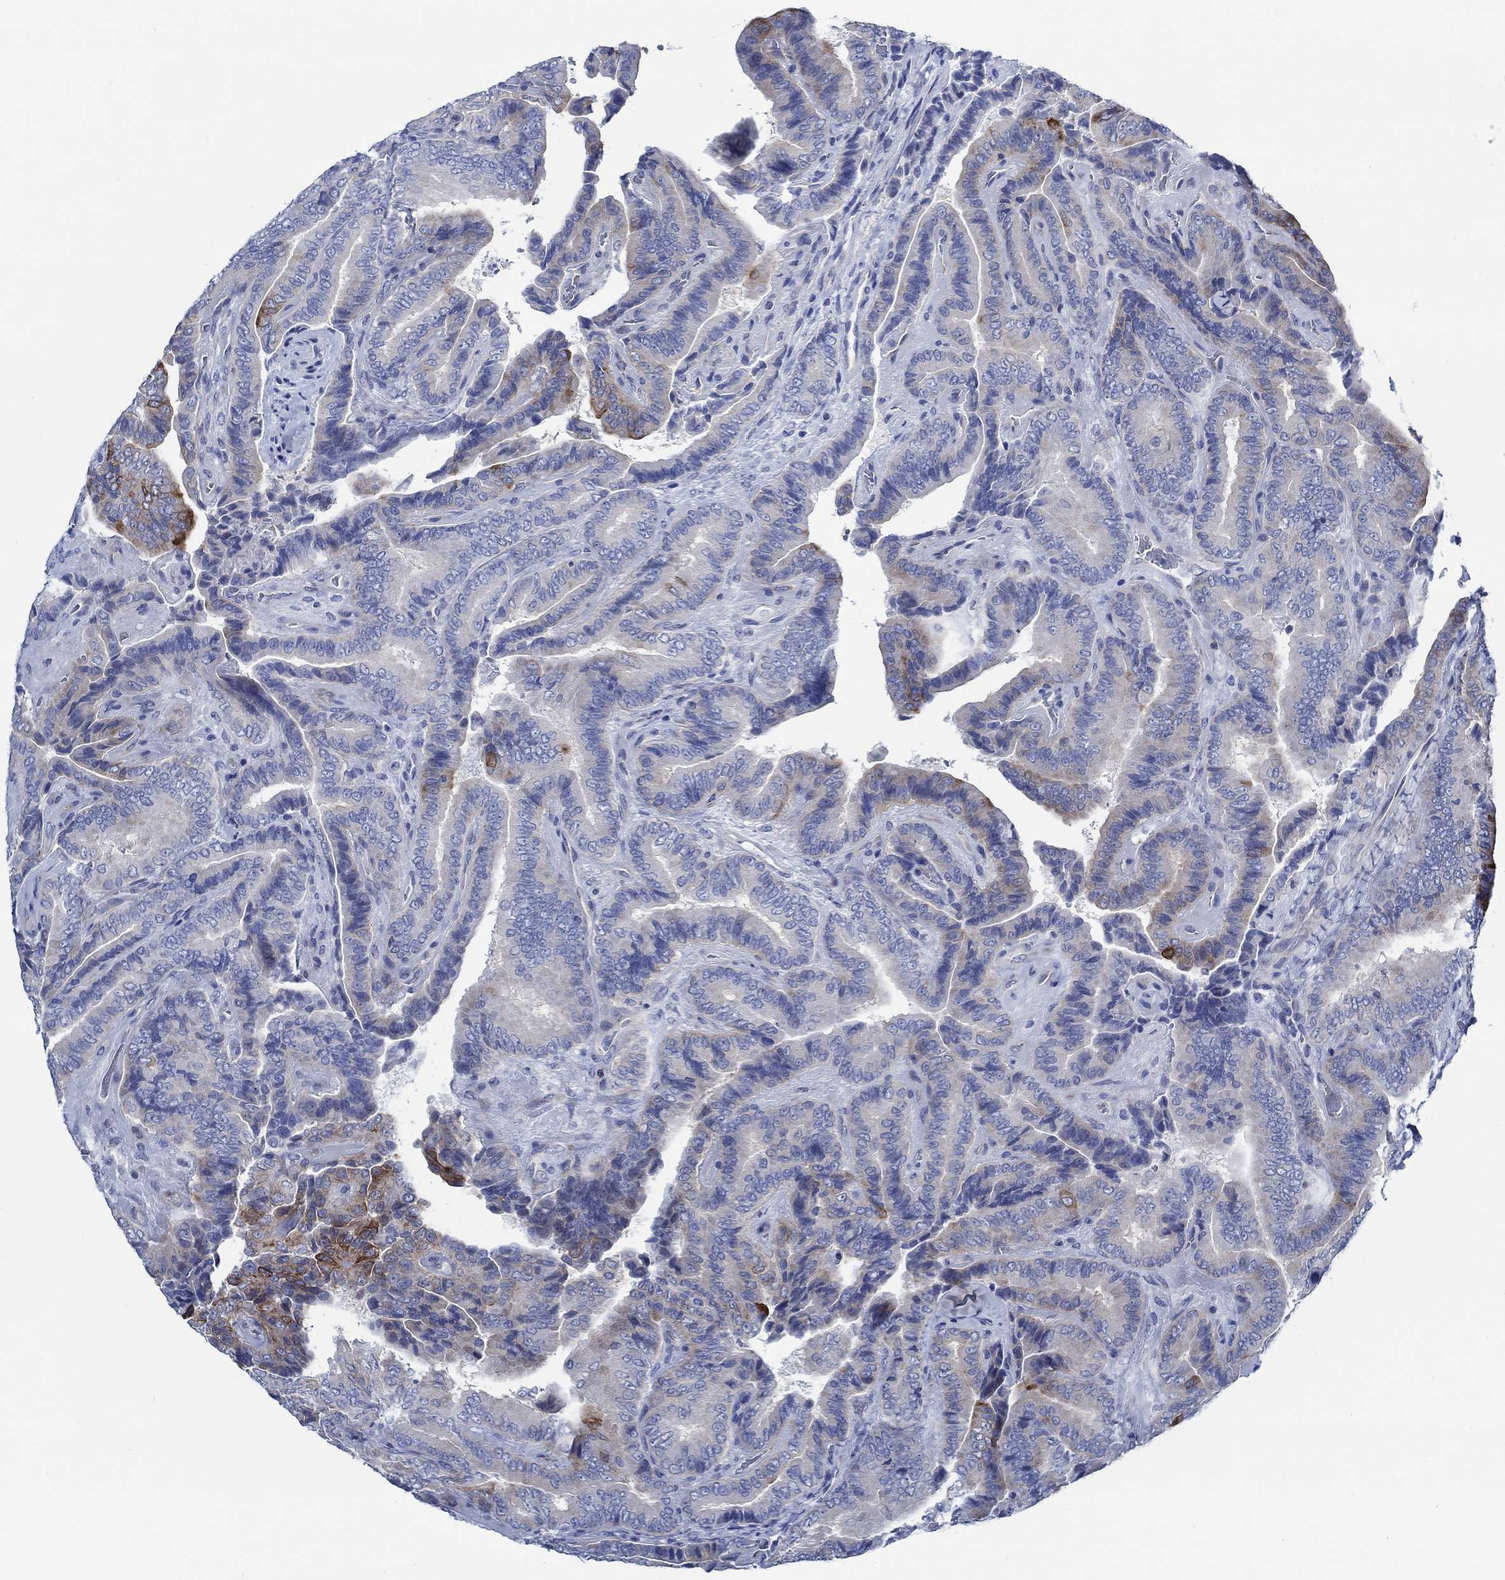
{"staining": {"intensity": "strong", "quantity": "<25%", "location": "cytoplasmic/membranous"}, "tissue": "thyroid cancer", "cell_type": "Tumor cells", "image_type": "cancer", "snomed": [{"axis": "morphology", "description": "Papillary adenocarcinoma, NOS"}, {"axis": "topography", "description": "Thyroid gland"}], "caption": "Protein staining displays strong cytoplasmic/membranous staining in about <25% of tumor cells in thyroid papillary adenocarcinoma.", "gene": "SVEP1", "patient": {"sex": "male", "age": 61}}